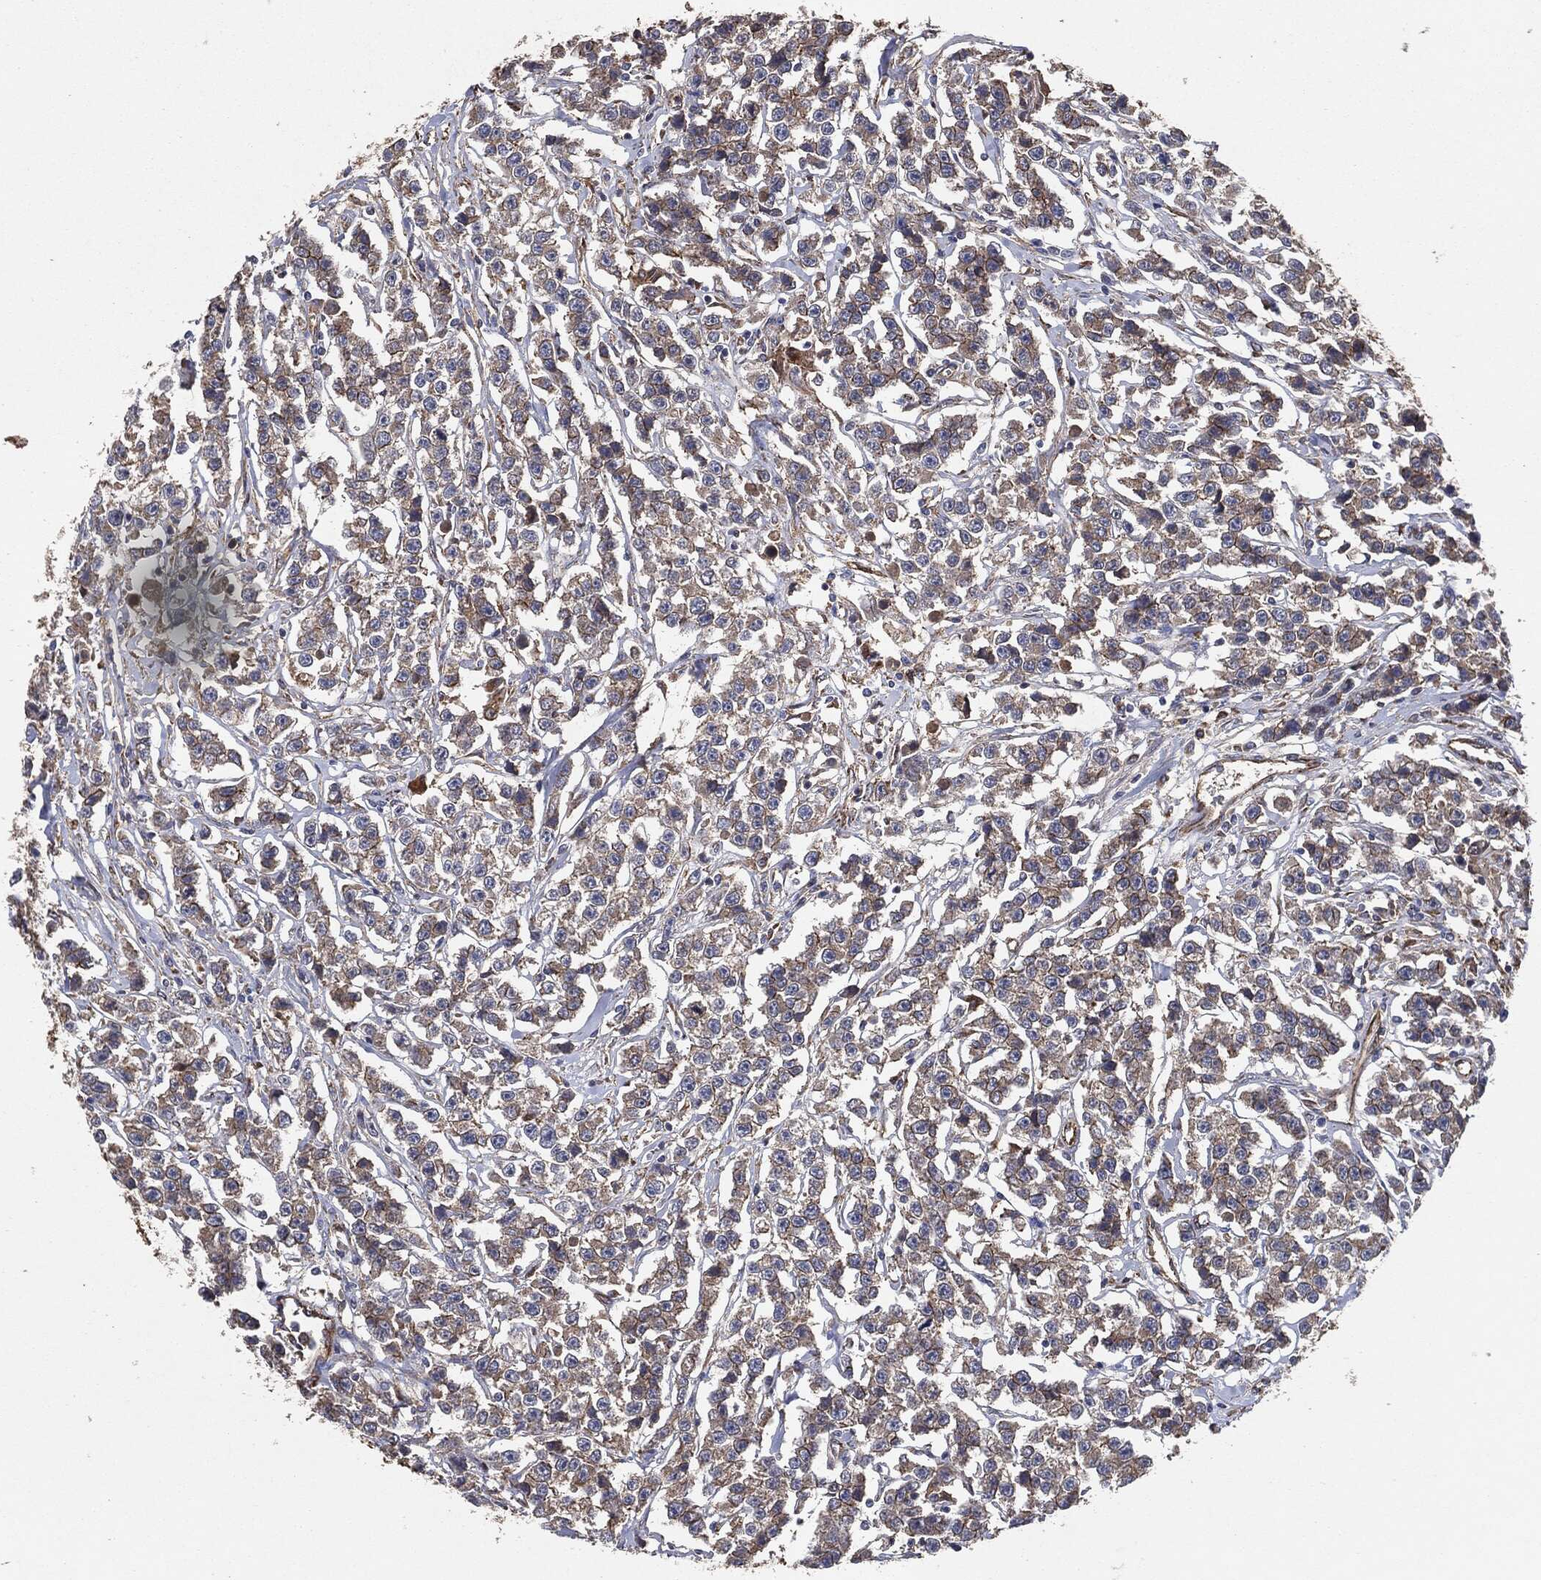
{"staining": {"intensity": "weak", "quantity": "25%-75%", "location": "cytoplasmic/membranous"}, "tissue": "testis cancer", "cell_type": "Tumor cells", "image_type": "cancer", "snomed": [{"axis": "morphology", "description": "Seminoma, NOS"}, {"axis": "topography", "description": "Testis"}], "caption": "DAB immunohistochemical staining of human testis cancer (seminoma) reveals weak cytoplasmic/membranous protein staining in about 25%-75% of tumor cells. Nuclei are stained in blue.", "gene": "CTNNA1", "patient": {"sex": "male", "age": 59}}